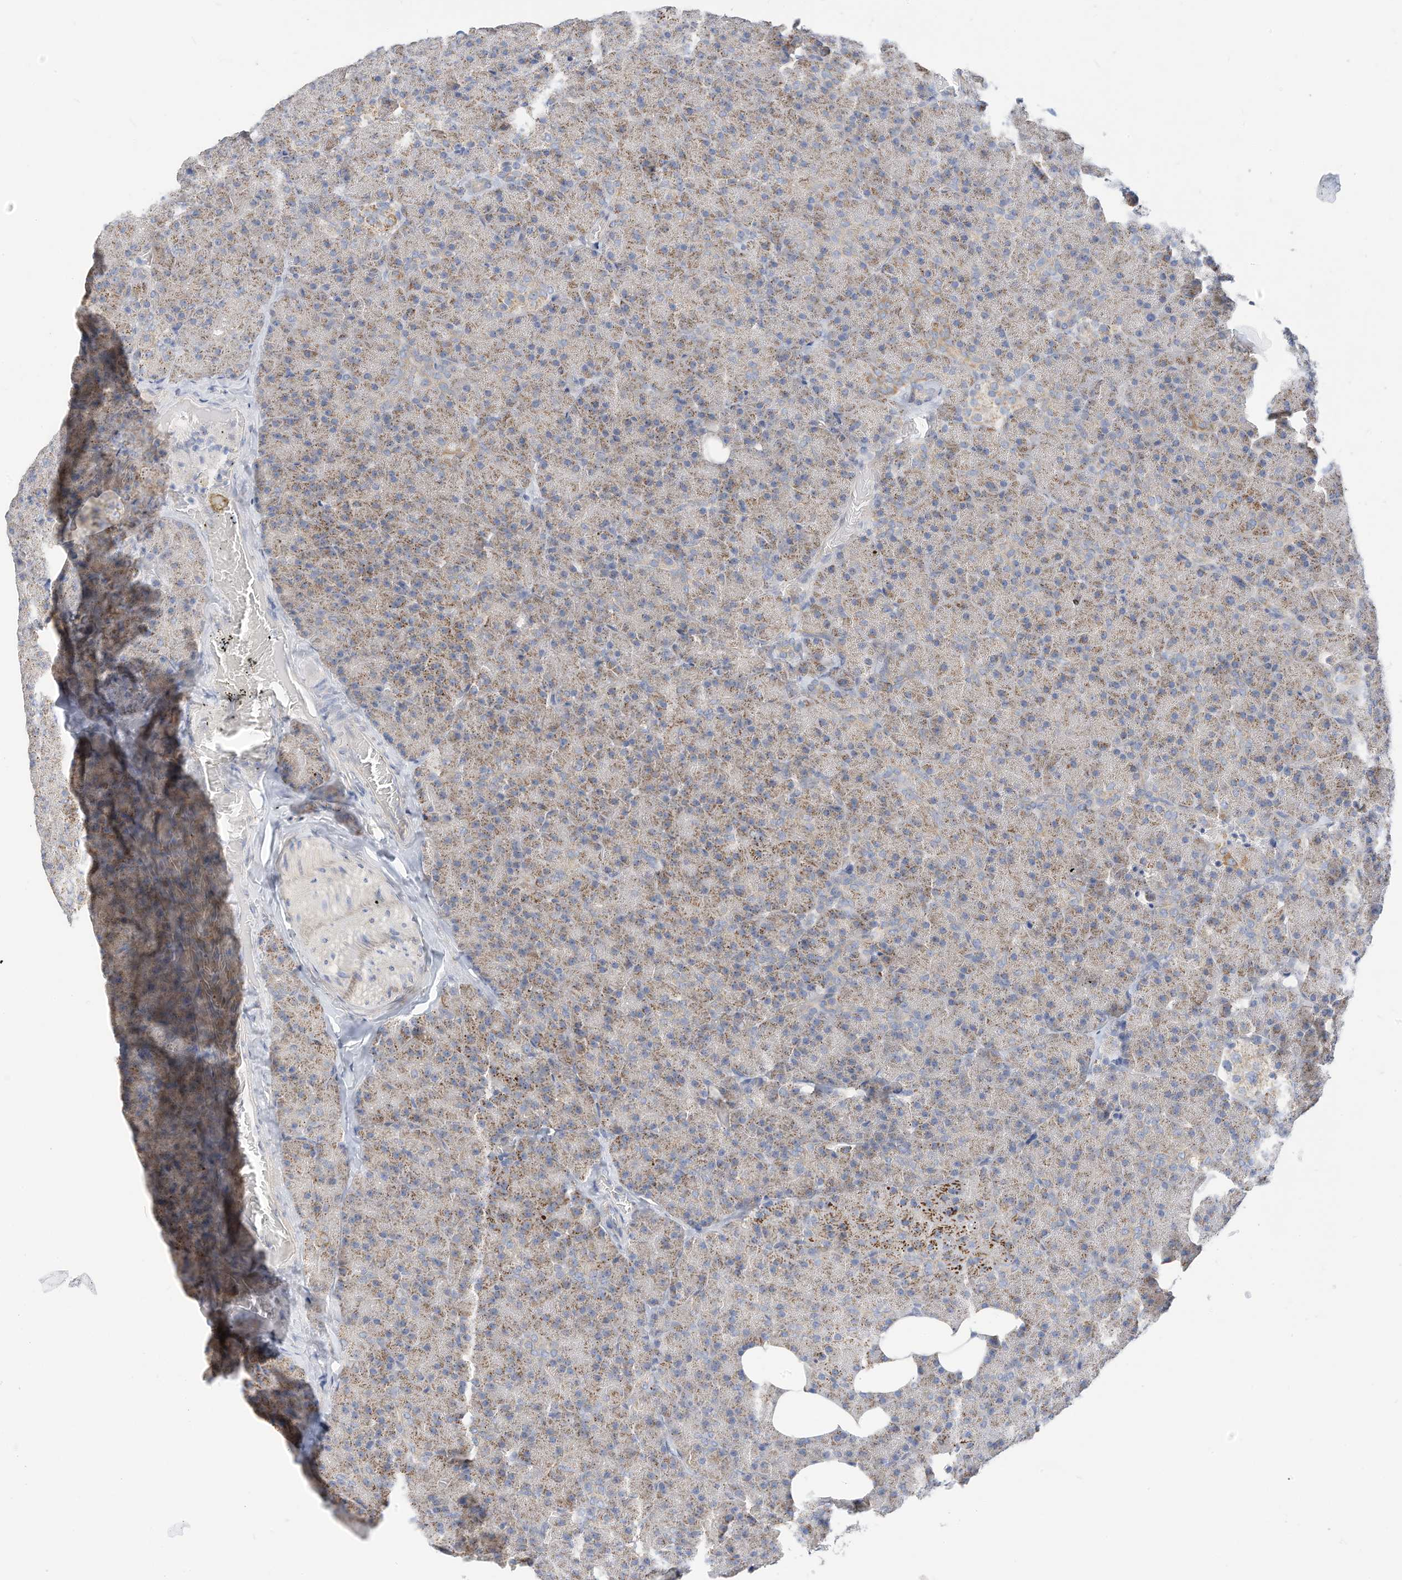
{"staining": {"intensity": "moderate", "quantity": "25%-75%", "location": "cytoplasmic/membranous"}, "tissue": "pancreas", "cell_type": "Exocrine glandular cells", "image_type": "normal", "snomed": [{"axis": "morphology", "description": "Normal tissue, NOS"}, {"axis": "morphology", "description": "Carcinoid, malignant, NOS"}, {"axis": "topography", "description": "Pancreas"}], "caption": "High-power microscopy captured an immunohistochemistry (IHC) photomicrograph of benign pancreas, revealing moderate cytoplasmic/membranous expression in approximately 25%-75% of exocrine glandular cells.", "gene": "RHOH", "patient": {"sex": "female", "age": 35}}